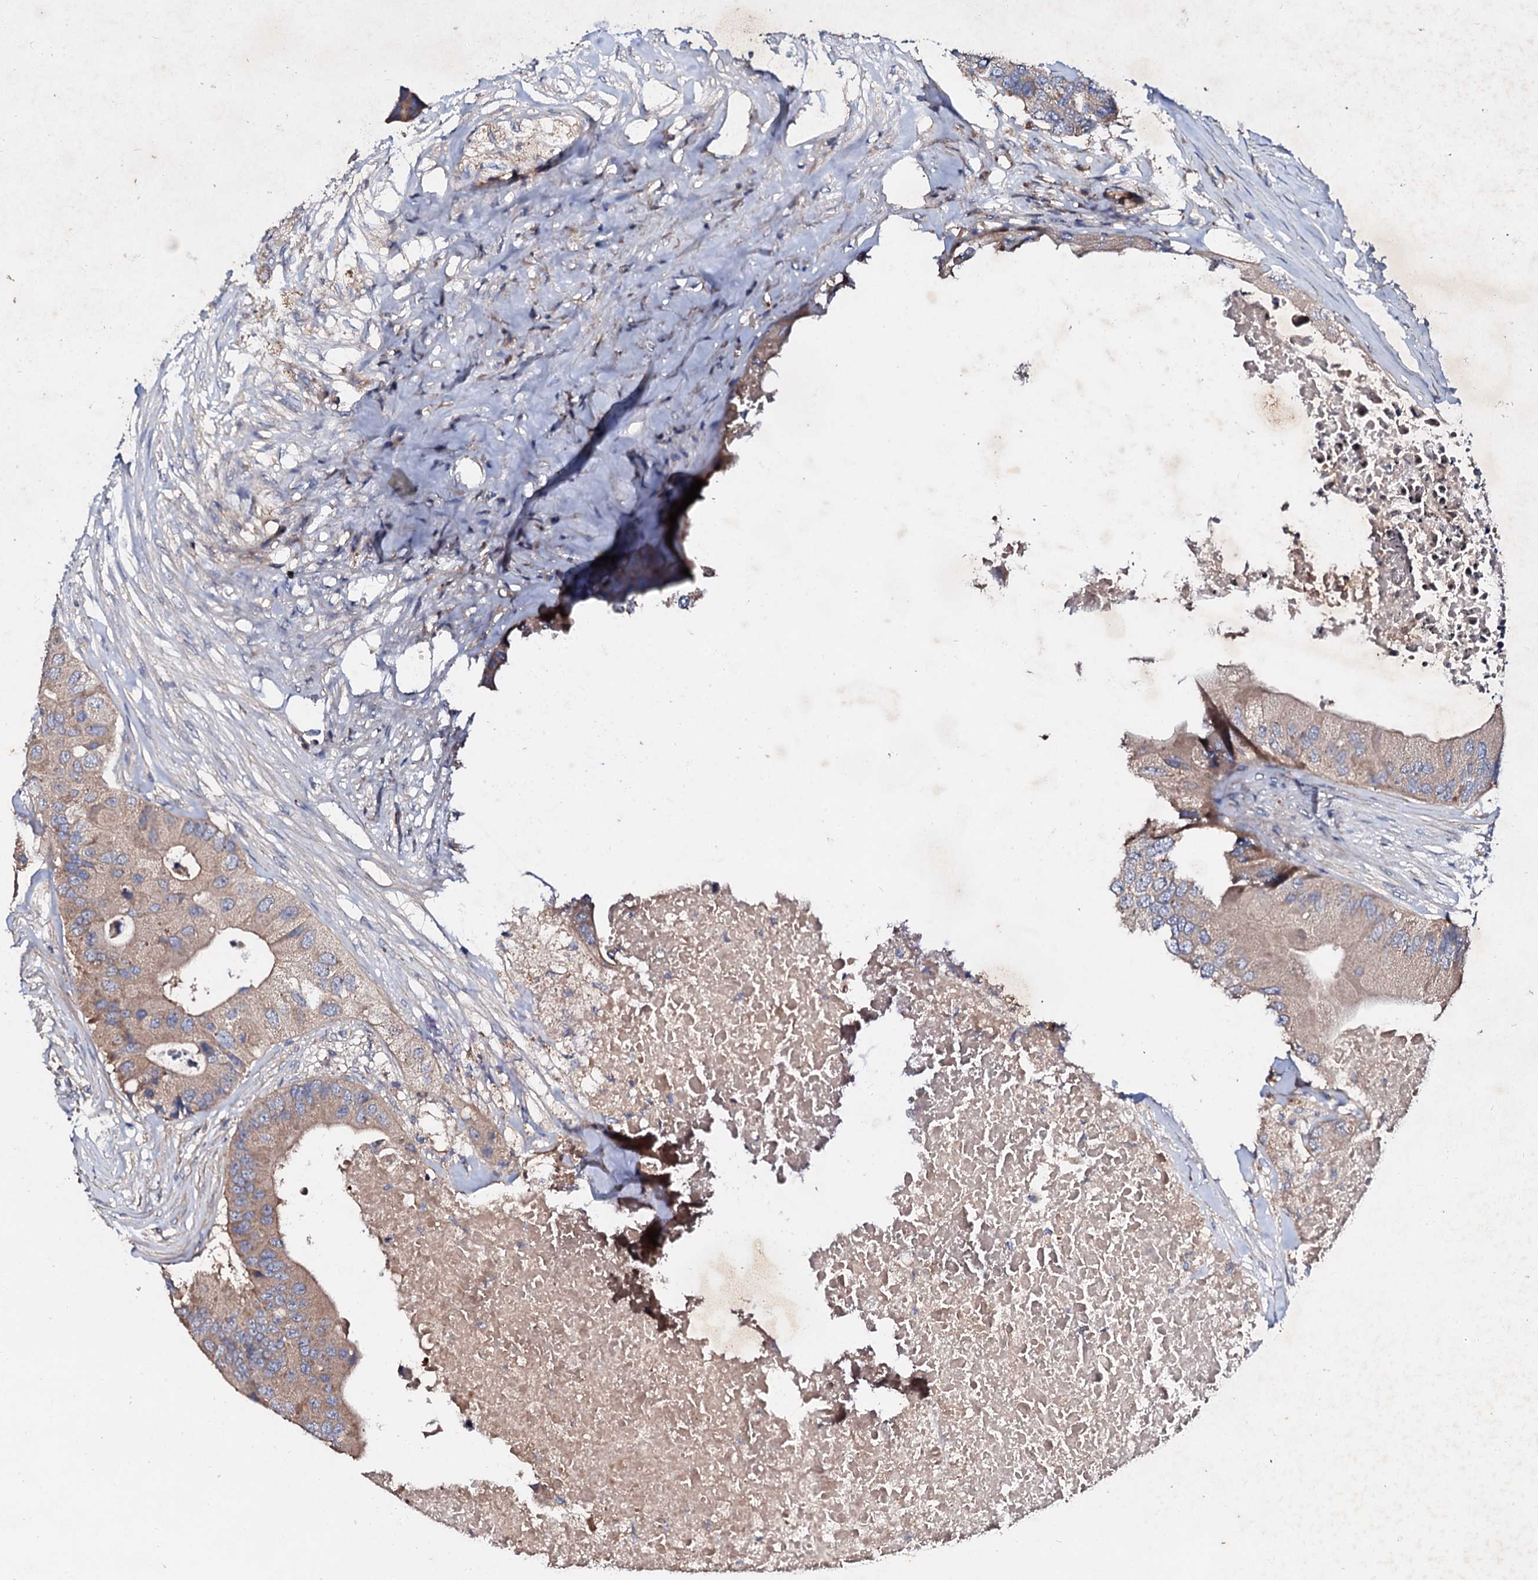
{"staining": {"intensity": "weak", "quantity": ">75%", "location": "cytoplasmic/membranous"}, "tissue": "colorectal cancer", "cell_type": "Tumor cells", "image_type": "cancer", "snomed": [{"axis": "morphology", "description": "Adenocarcinoma, NOS"}, {"axis": "topography", "description": "Colon"}], "caption": "The image exhibits staining of colorectal cancer (adenocarcinoma), revealing weak cytoplasmic/membranous protein expression (brown color) within tumor cells.", "gene": "FIBIN", "patient": {"sex": "male", "age": 71}}